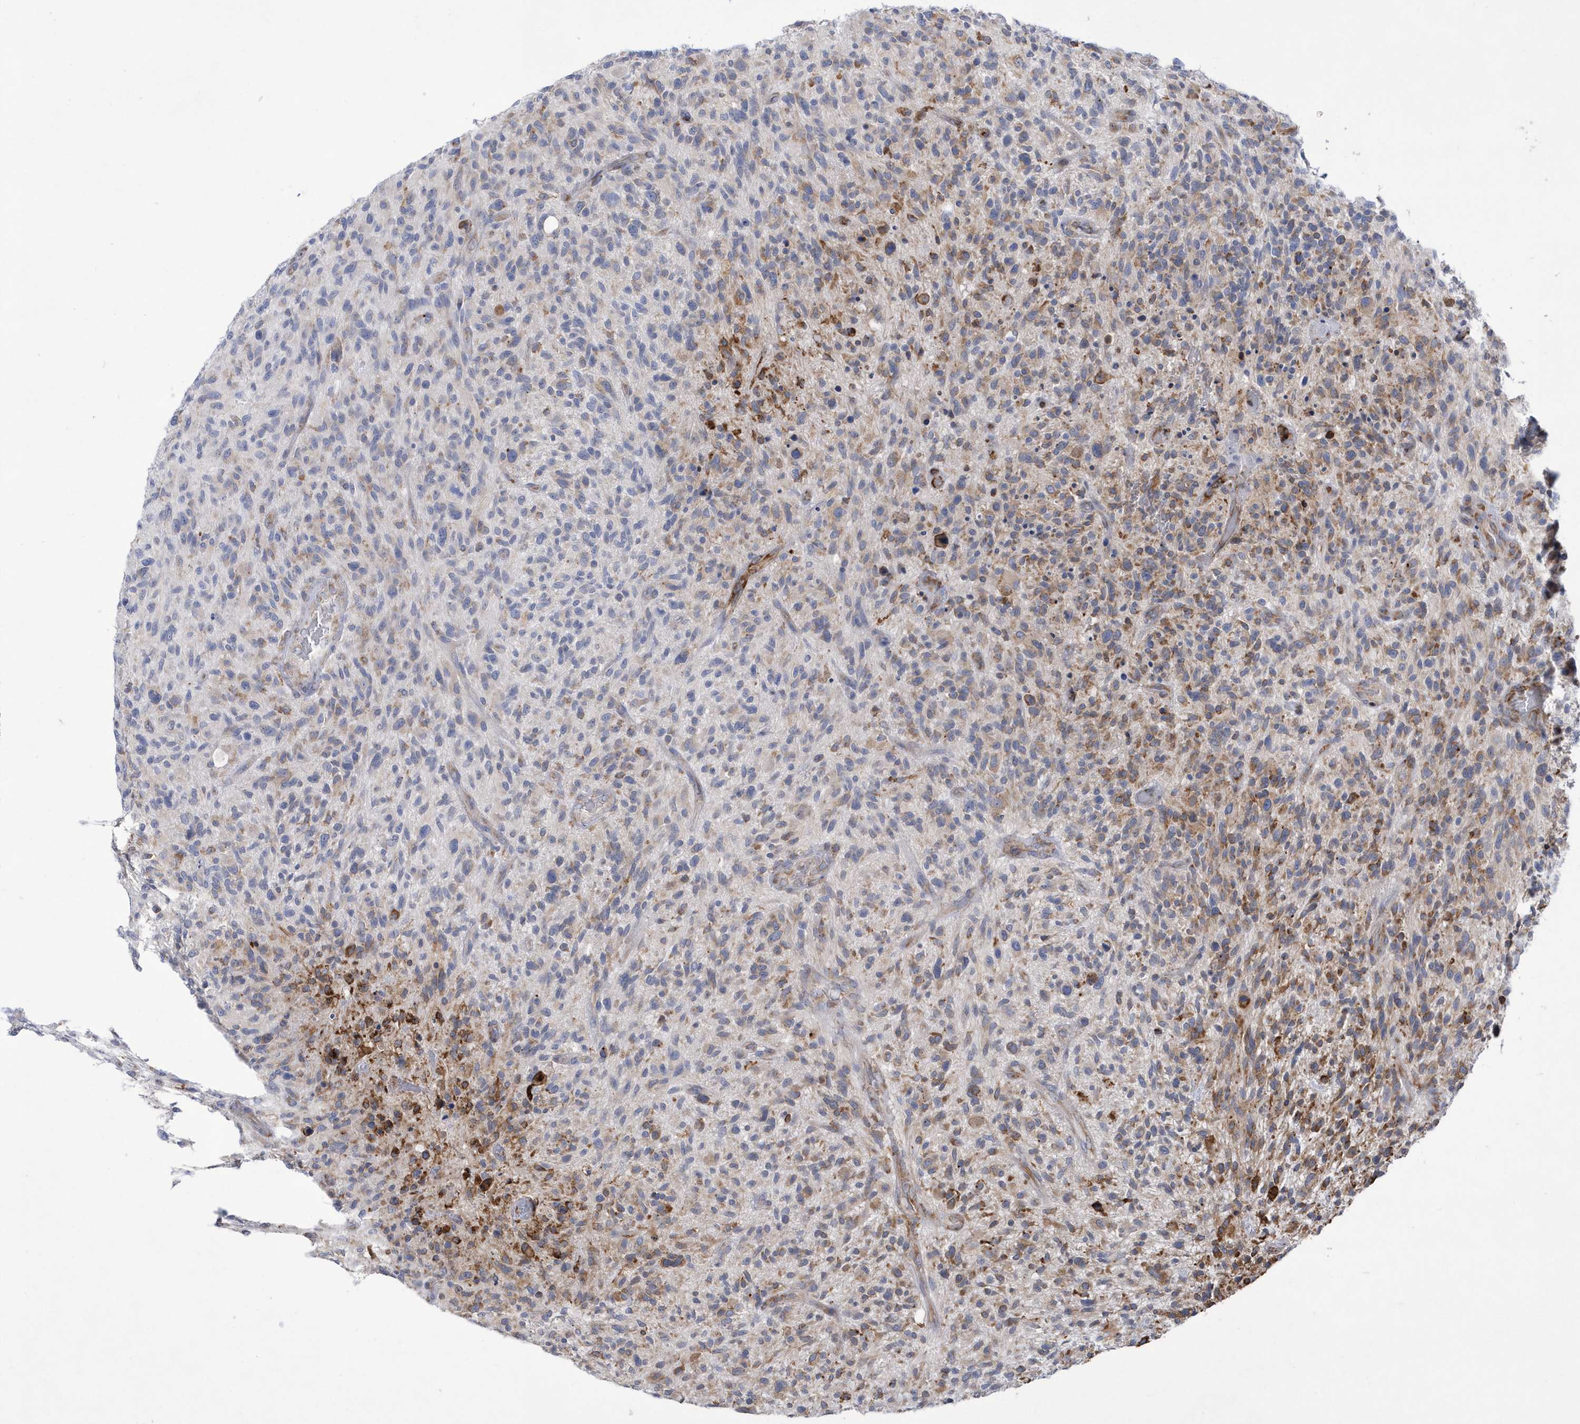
{"staining": {"intensity": "moderate", "quantity": "25%-75%", "location": "cytoplasmic/membranous"}, "tissue": "glioma", "cell_type": "Tumor cells", "image_type": "cancer", "snomed": [{"axis": "morphology", "description": "Glioma, malignant, High grade"}, {"axis": "topography", "description": "Brain"}], "caption": "Malignant high-grade glioma stained with a brown dye shows moderate cytoplasmic/membranous positive staining in about 25%-75% of tumor cells.", "gene": "MED31", "patient": {"sex": "male", "age": 47}}